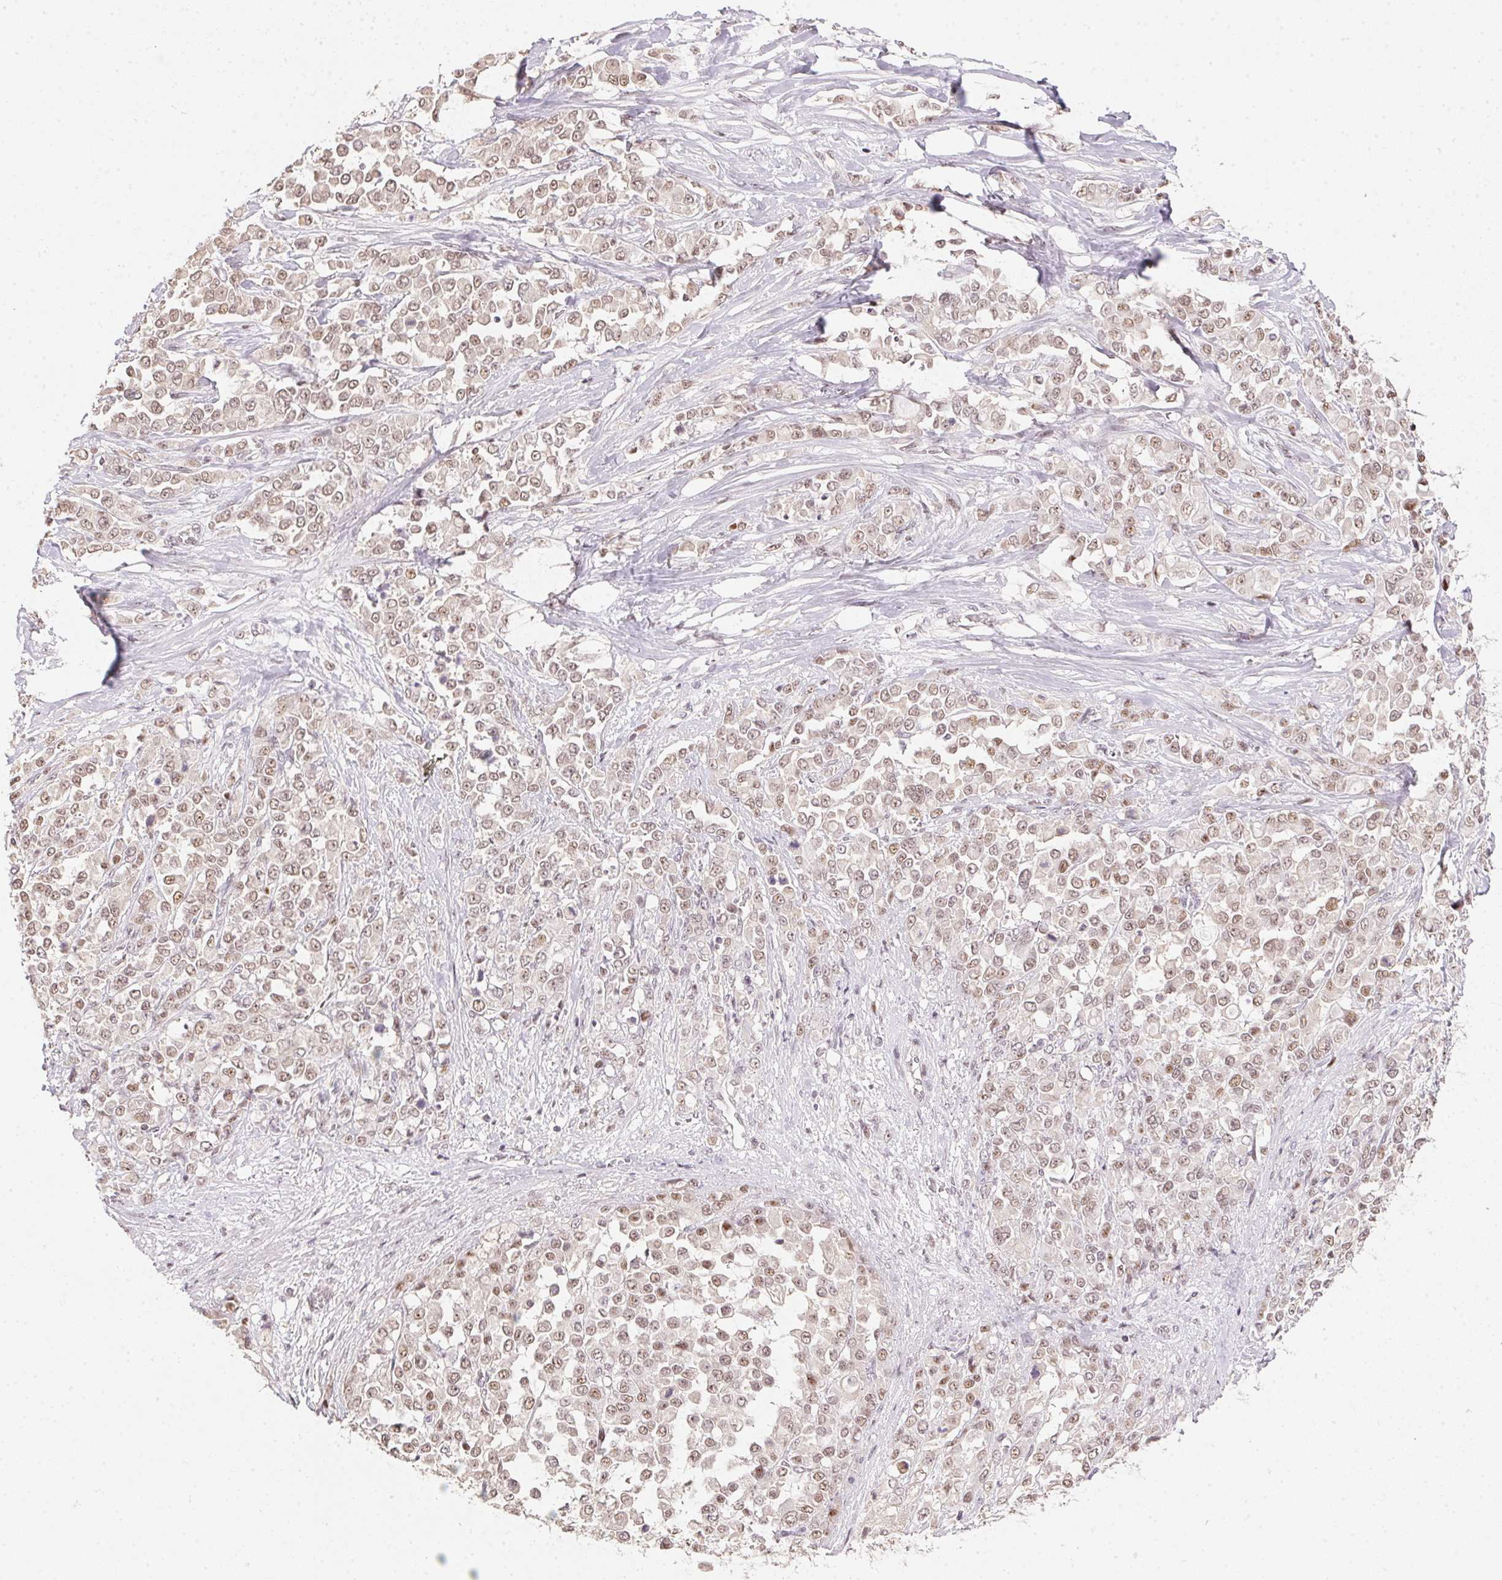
{"staining": {"intensity": "weak", "quantity": ">75%", "location": "nuclear"}, "tissue": "stomach cancer", "cell_type": "Tumor cells", "image_type": "cancer", "snomed": [{"axis": "morphology", "description": "Adenocarcinoma, NOS"}, {"axis": "topography", "description": "Stomach"}], "caption": "Stomach cancer (adenocarcinoma) stained with a brown dye displays weak nuclear positive staining in about >75% of tumor cells.", "gene": "KDM4D", "patient": {"sex": "female", "age": 76}}